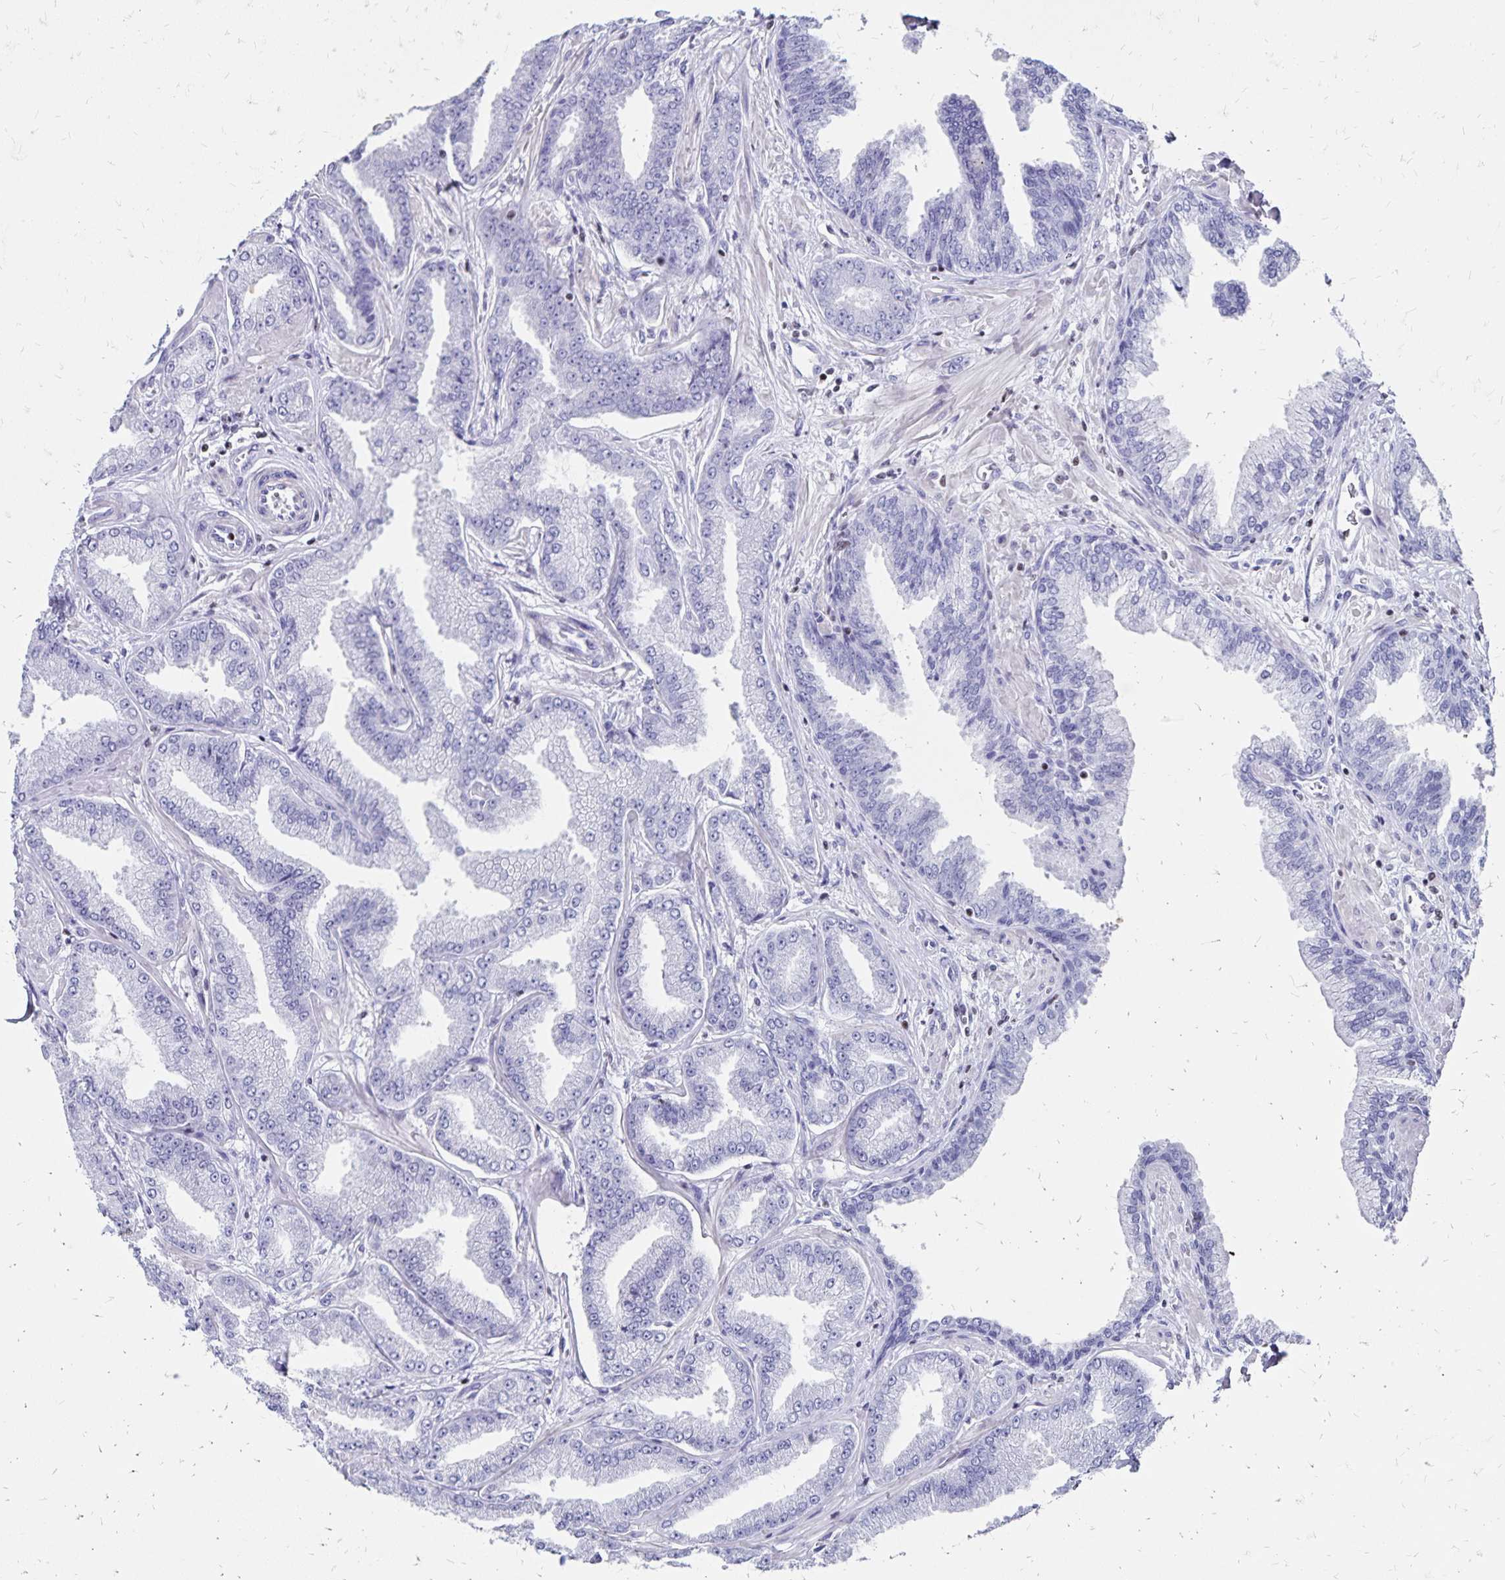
{"staining": {"intensity": "negative", "quantity": "none", "location": "none"}, "tissue": "prostate cancer", "cell_type": "Tumor cells", "image_type": "cancer", "snomed": [{"axis": "morphology", "description": "Adenocarcinoma, Low grade"}, {"axis": "topography", "description": "Prostate"}], "caption": "The image demonstrates no significant positivity in tumor cells of prostate cancer. (Brightfield microscopy of DAB IHC at high magnification).", "gene": "IKZF1", "patient": {"sex": "male", "age": 55}}